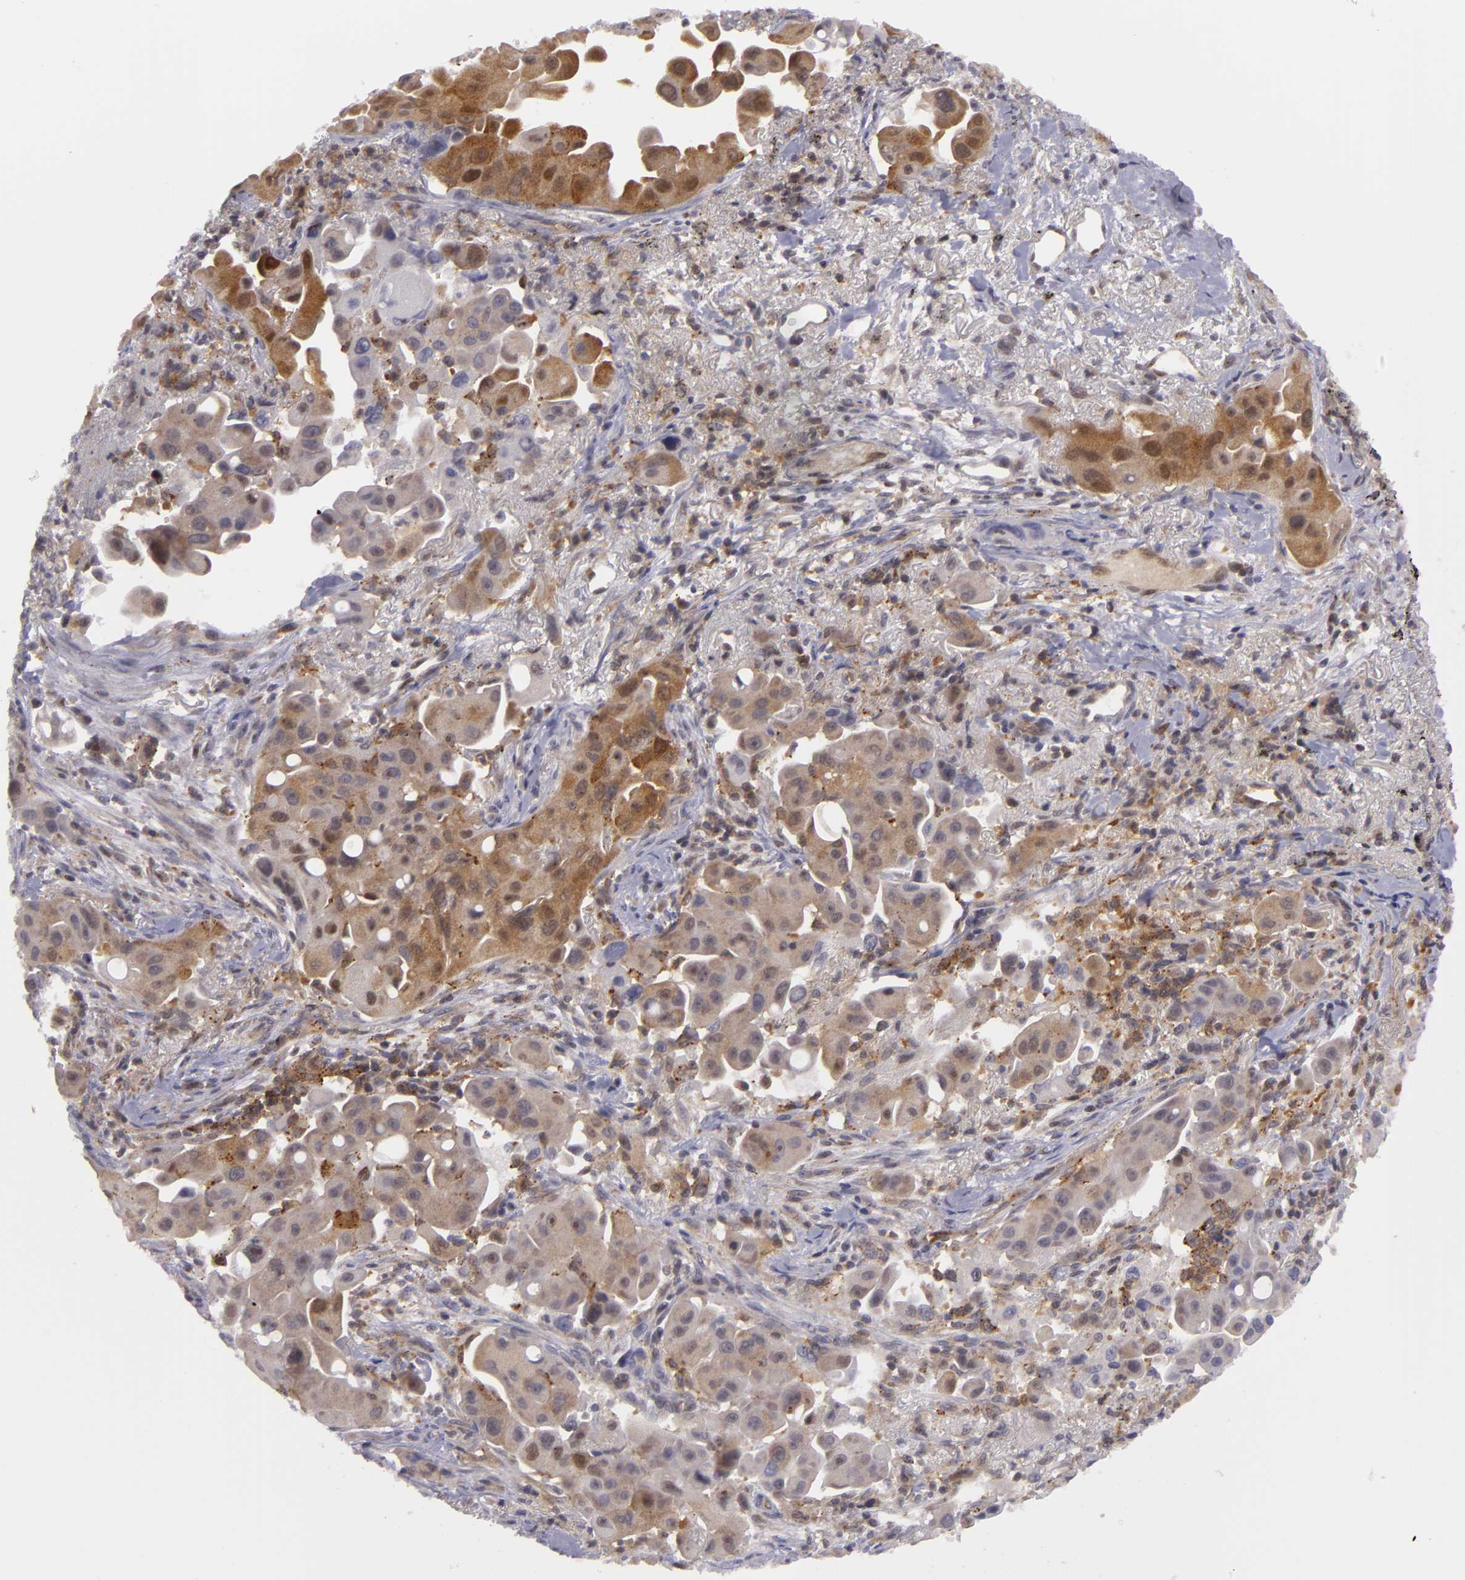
{"staining": {"intensity": "moderate", "quantity": "25%-75%", "location": "cytoplasmic/membranous"}, "tissue": "lung cancer", "cell_type": "Tumor cells", "image_type": "cancer", "snomed": [{"axis": "morphology", "description": "Adenocarcinoma, NOS"}, {"axis": "topography", "description": "Lung"}], "caption": "A photomicrograph of human adenocarcinoma (lung) stained for a protein demonstrates moderate cytoplasmic/membranous brown staining in tumor cells.", "gene": "BCL10", "patient": {"sex": "male", "age": 68}}